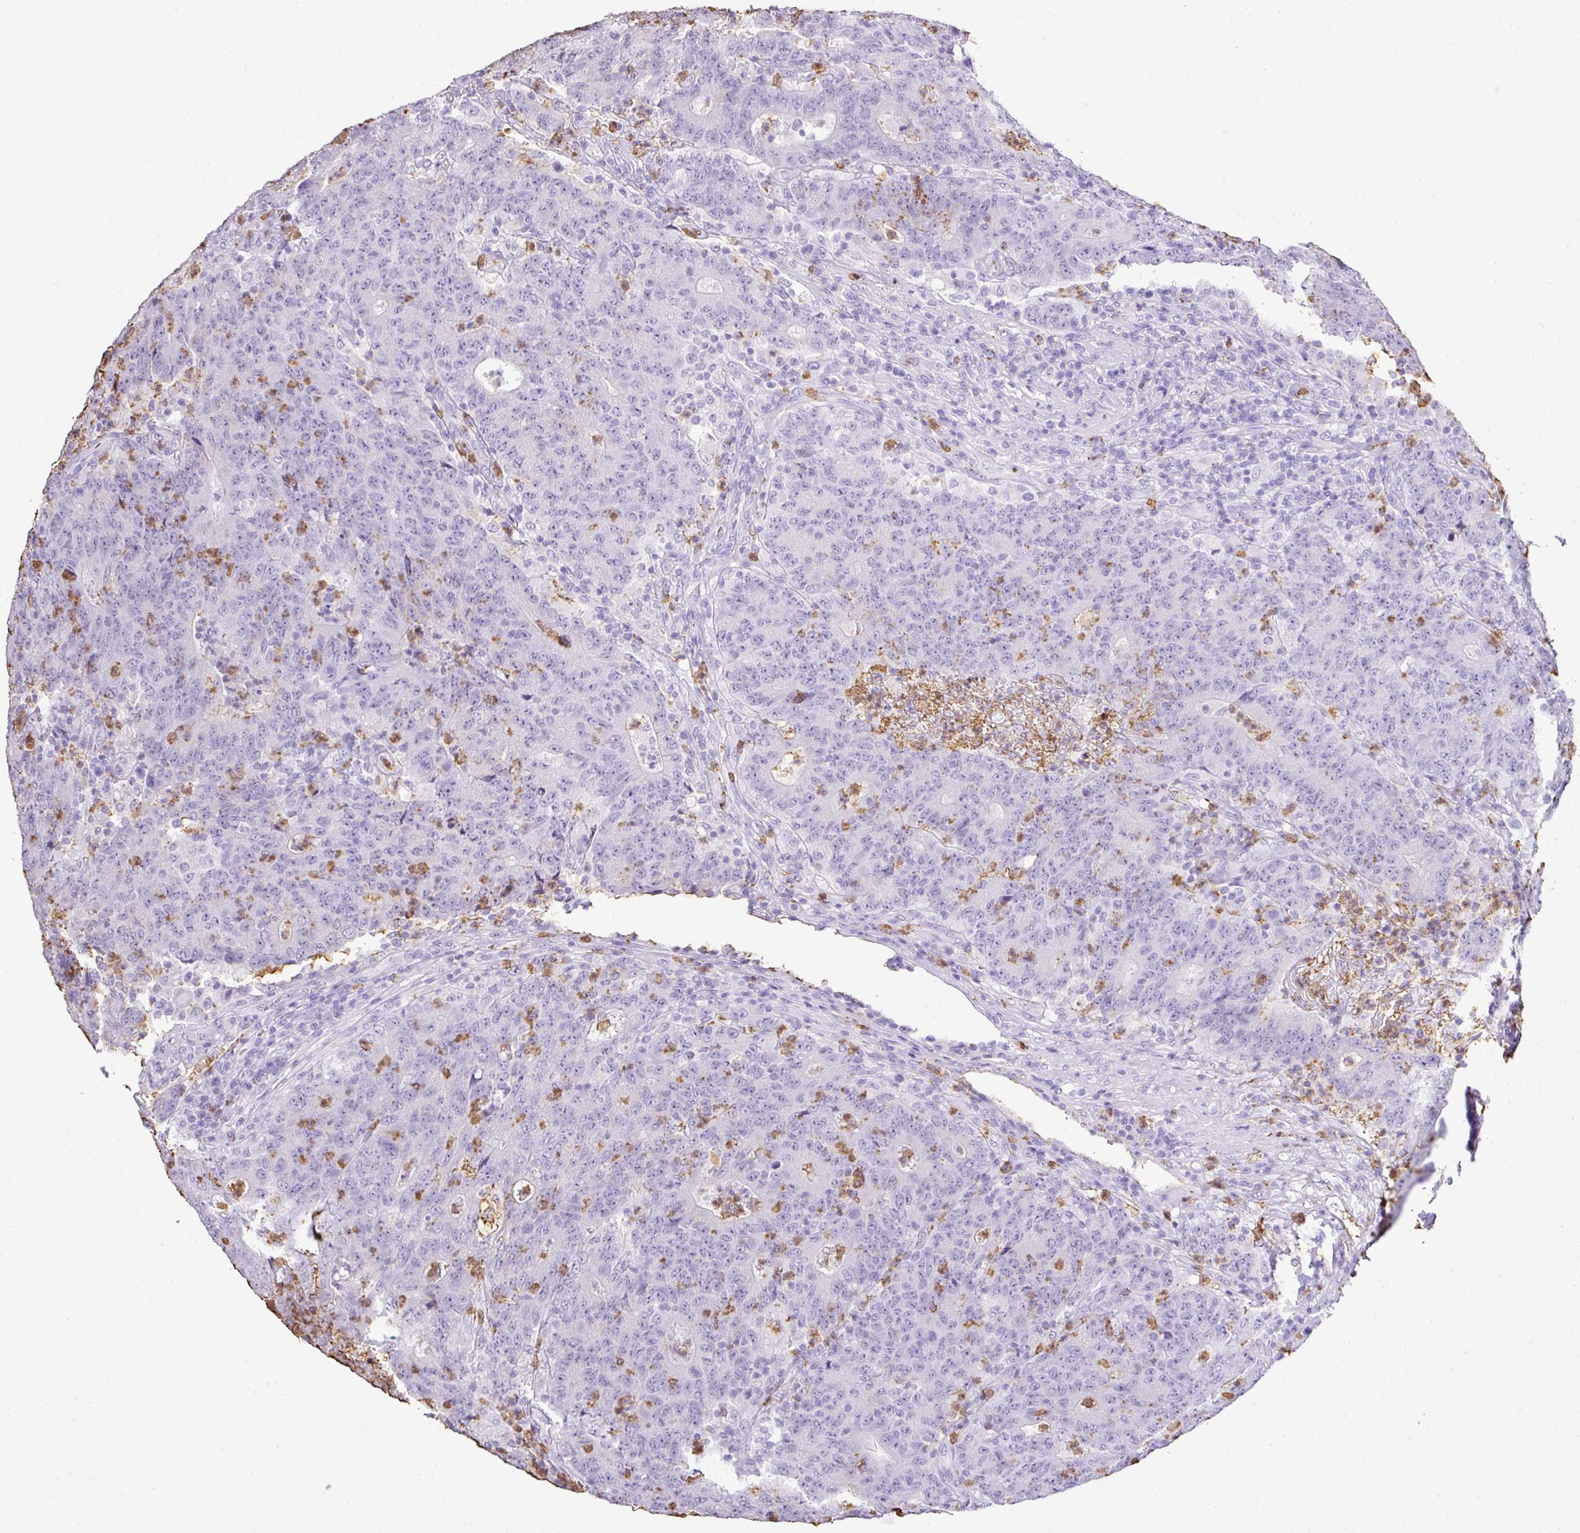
{"staining": {"intensity": "negative", "quantity": "none", "location": "none"}, "tissue": "colorectal cancer", "cell_type": "Tumor cells", "image_type": "cancer", "snomed": [{"axis": "morphology", "description": "Adenocarcinoma, NOS"}, {"axis": "topography", "description": "Colon"}], "caption": "Tumor cells are negative for protein expression in human colorectal adenocarcinoma. (DAB (3,3'-diaminobenzidine) IHC visualized using brightfield microscopy, high magnification).", "gene": "KCNJ11", "patient": {"sex": "female", "age": 75}}